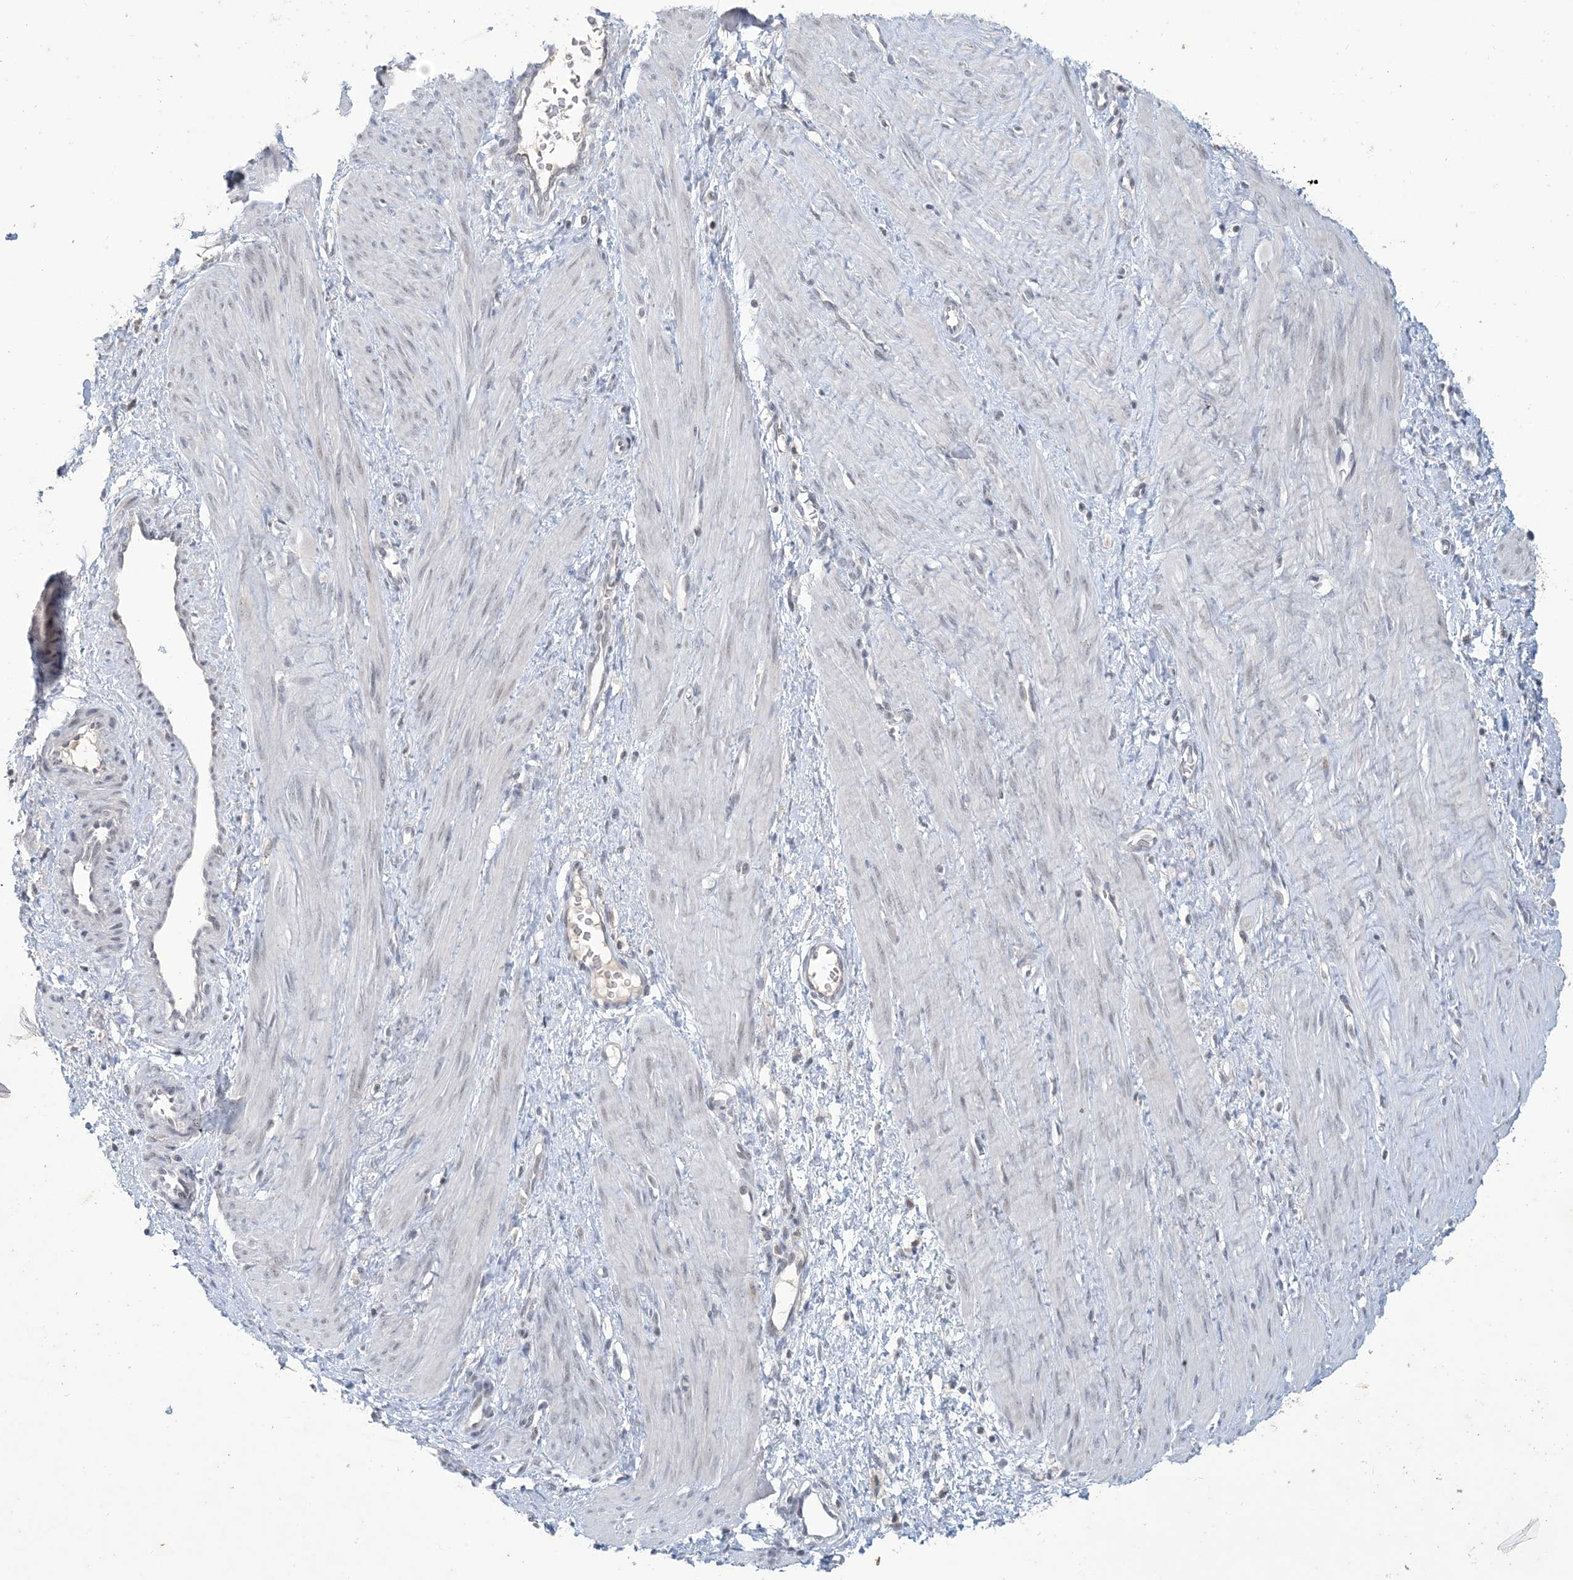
{"staining": {"intensity": "negative", "quantity": "none", "location": "none"}, "tissue": "smooth muscle", "cell_type": "Smooth muscle cells", "image_type": "normal", "snomed": [{"axis": "morphology", "description": "Normal tissue, NOS"}, {"axis": "topography", "description": "Endometrium"}], "caption": "High power microscopy photomicrograph of an immunohistochemistry micrograph of normal smooth muscle, revealing no significant staining in smooth muscle cells.", "gene": "ZNF674", "patient": {"sex": "female", "age": 33}}